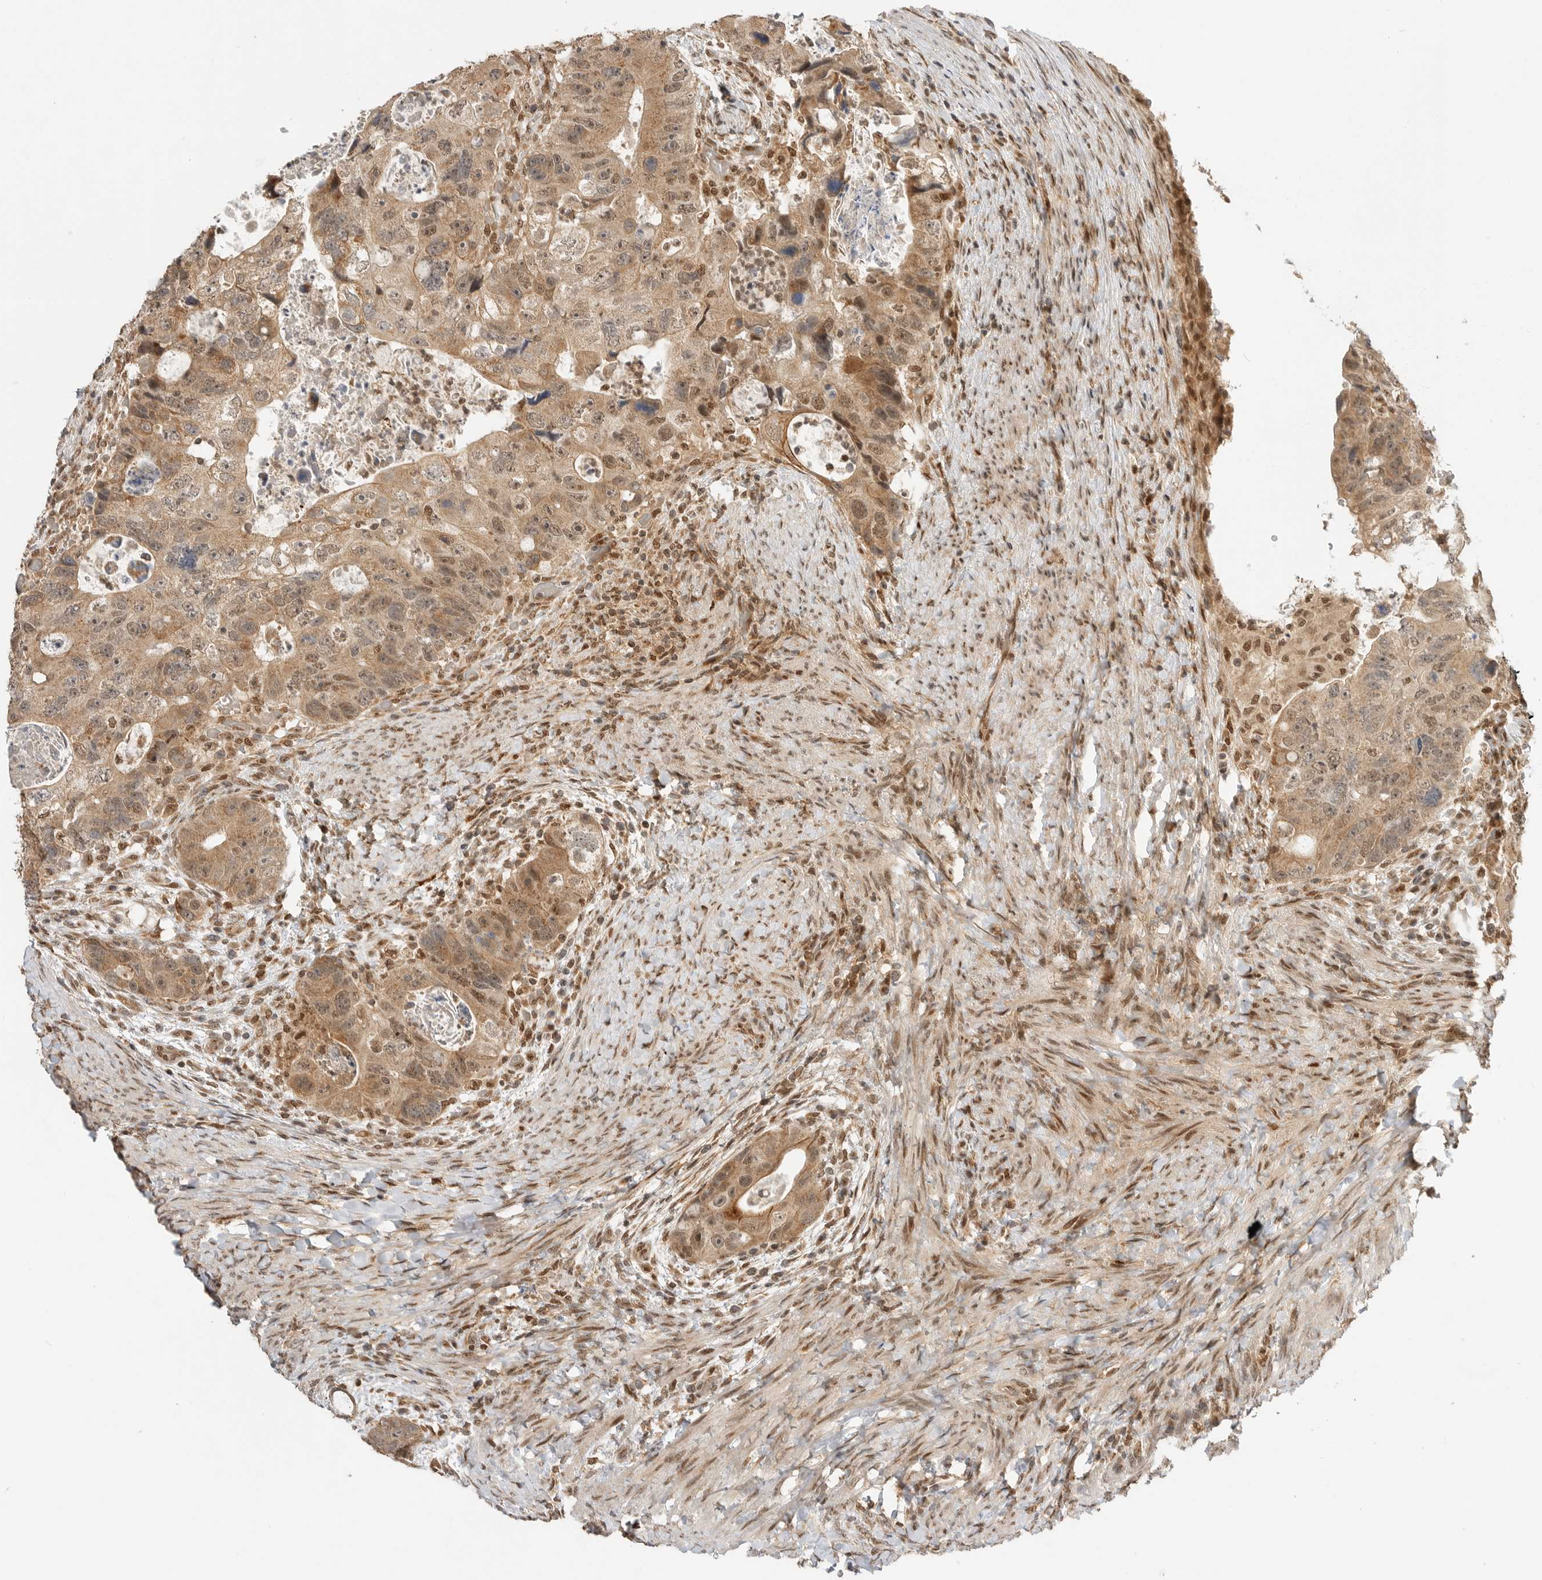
{"staining": {"intensity": "moderate", "quantity": ">75%", "location": "cytoplasmic/membranous,nuclear"}, "tissue": "colorectal cancer", "cell_type": "Tumor cells", "image_type": "cancer", "snomed": [{"axis": "morphology", "description": "Adenocarcinoma, NOS"}, {"axis": "topography", "description": "Rectum"}], "caption": "Immunohistochemical staining of human colorectal adenocarcinoma displays medium levels of moderate cytoplasmic/membranous and nuclear protein staining in approximately >75% of tumor cells.", "gene": "ALKAL1", "patient": {"sex": "male", "age": 59}}